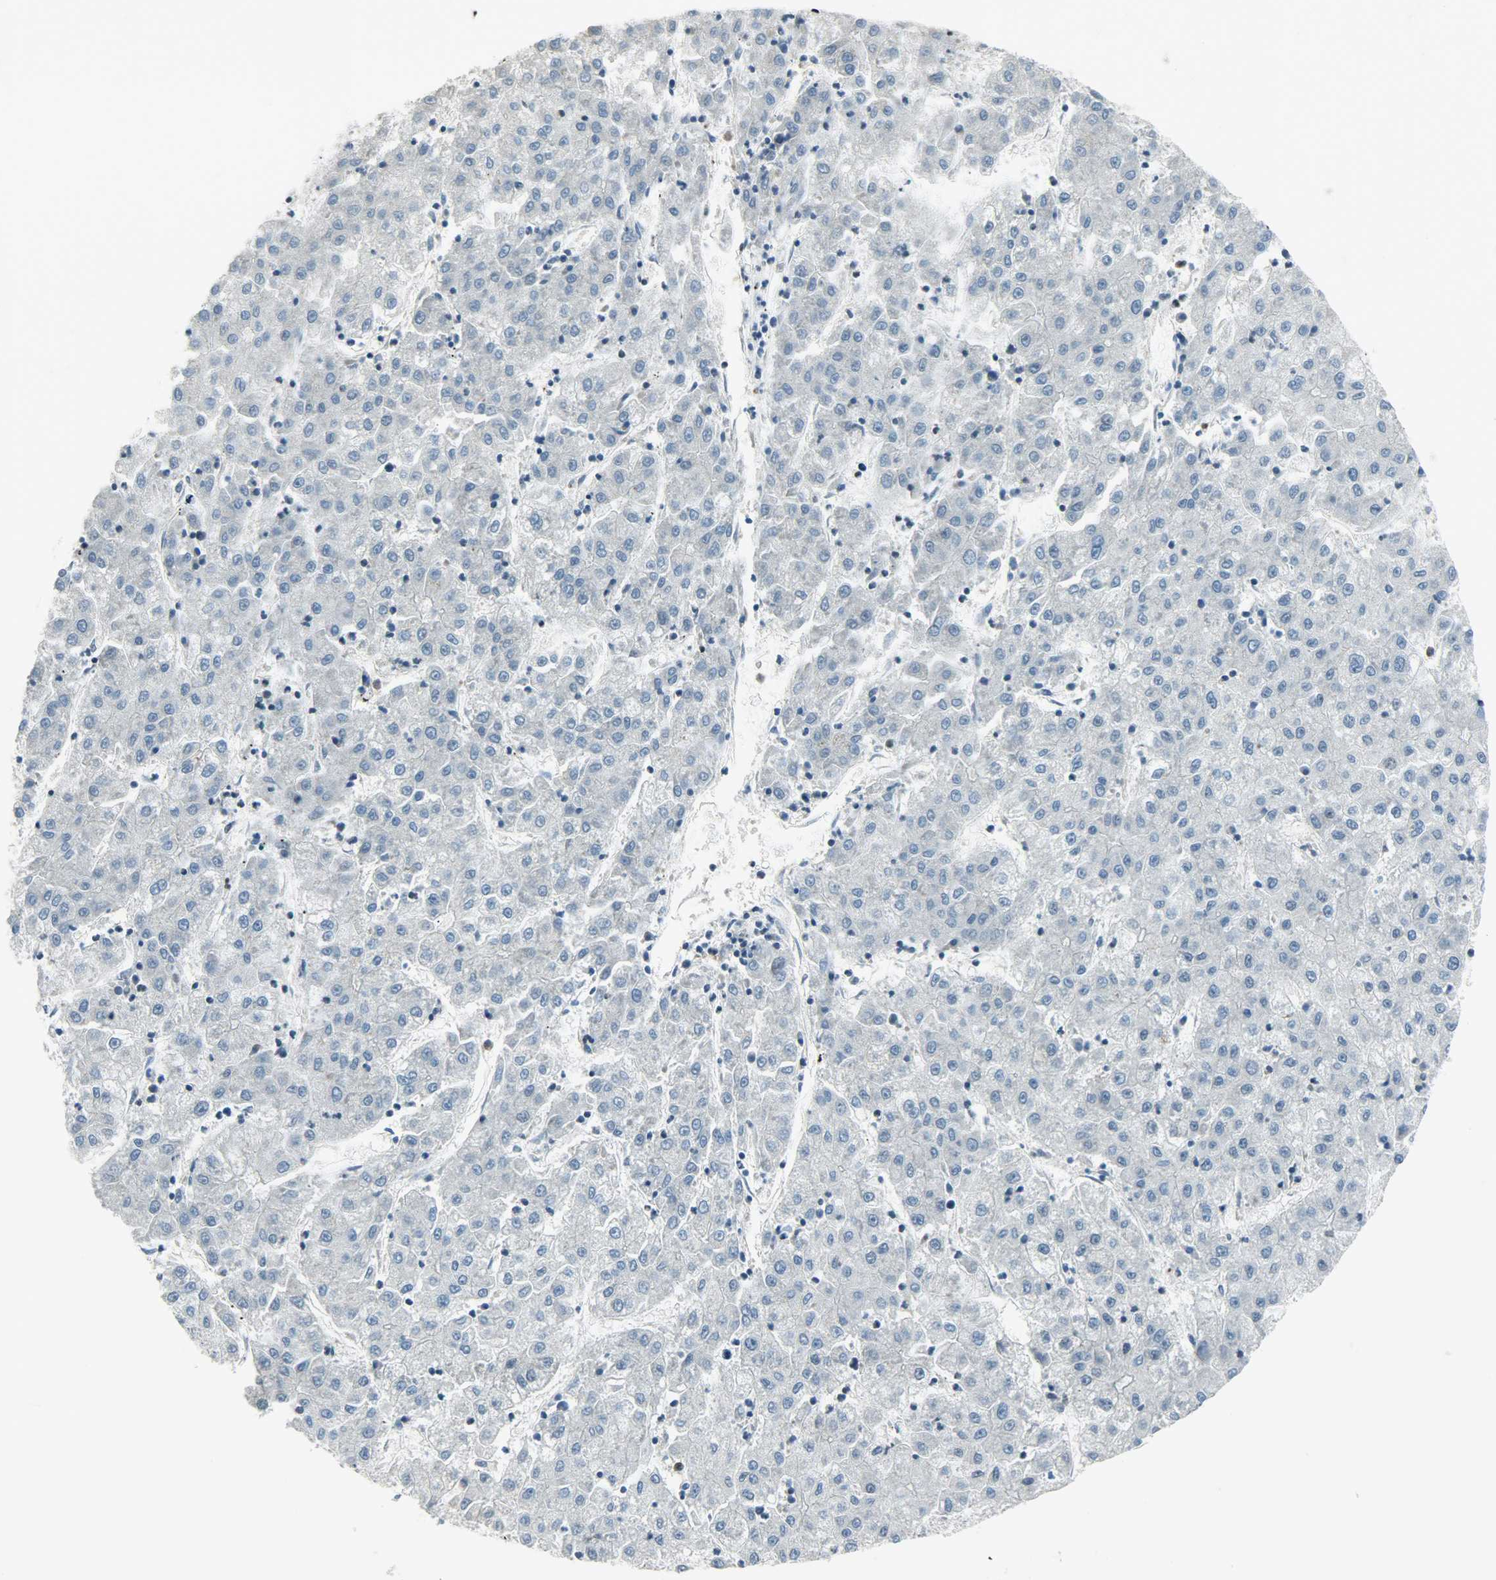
{"staining": {"intensity": "negative", "quantity": "none", "location": "none"}, "tissue": "liver cancer", "cell_type": "Tumor cells", "image_type": "cancer", "snomed": [{"axis": "morphology", "description": "Carcinoma, Hepatocellular, NOS"}, {"axis": "topography", "description": "Liver"}], "caption": "Tumor cells are negative for brown protein staining in liver cancer (hepatocellular carcinoma). (DAB IHC, high magnification).", "gene": "IL15", "patient": {"sex": "male", "age": 72}}